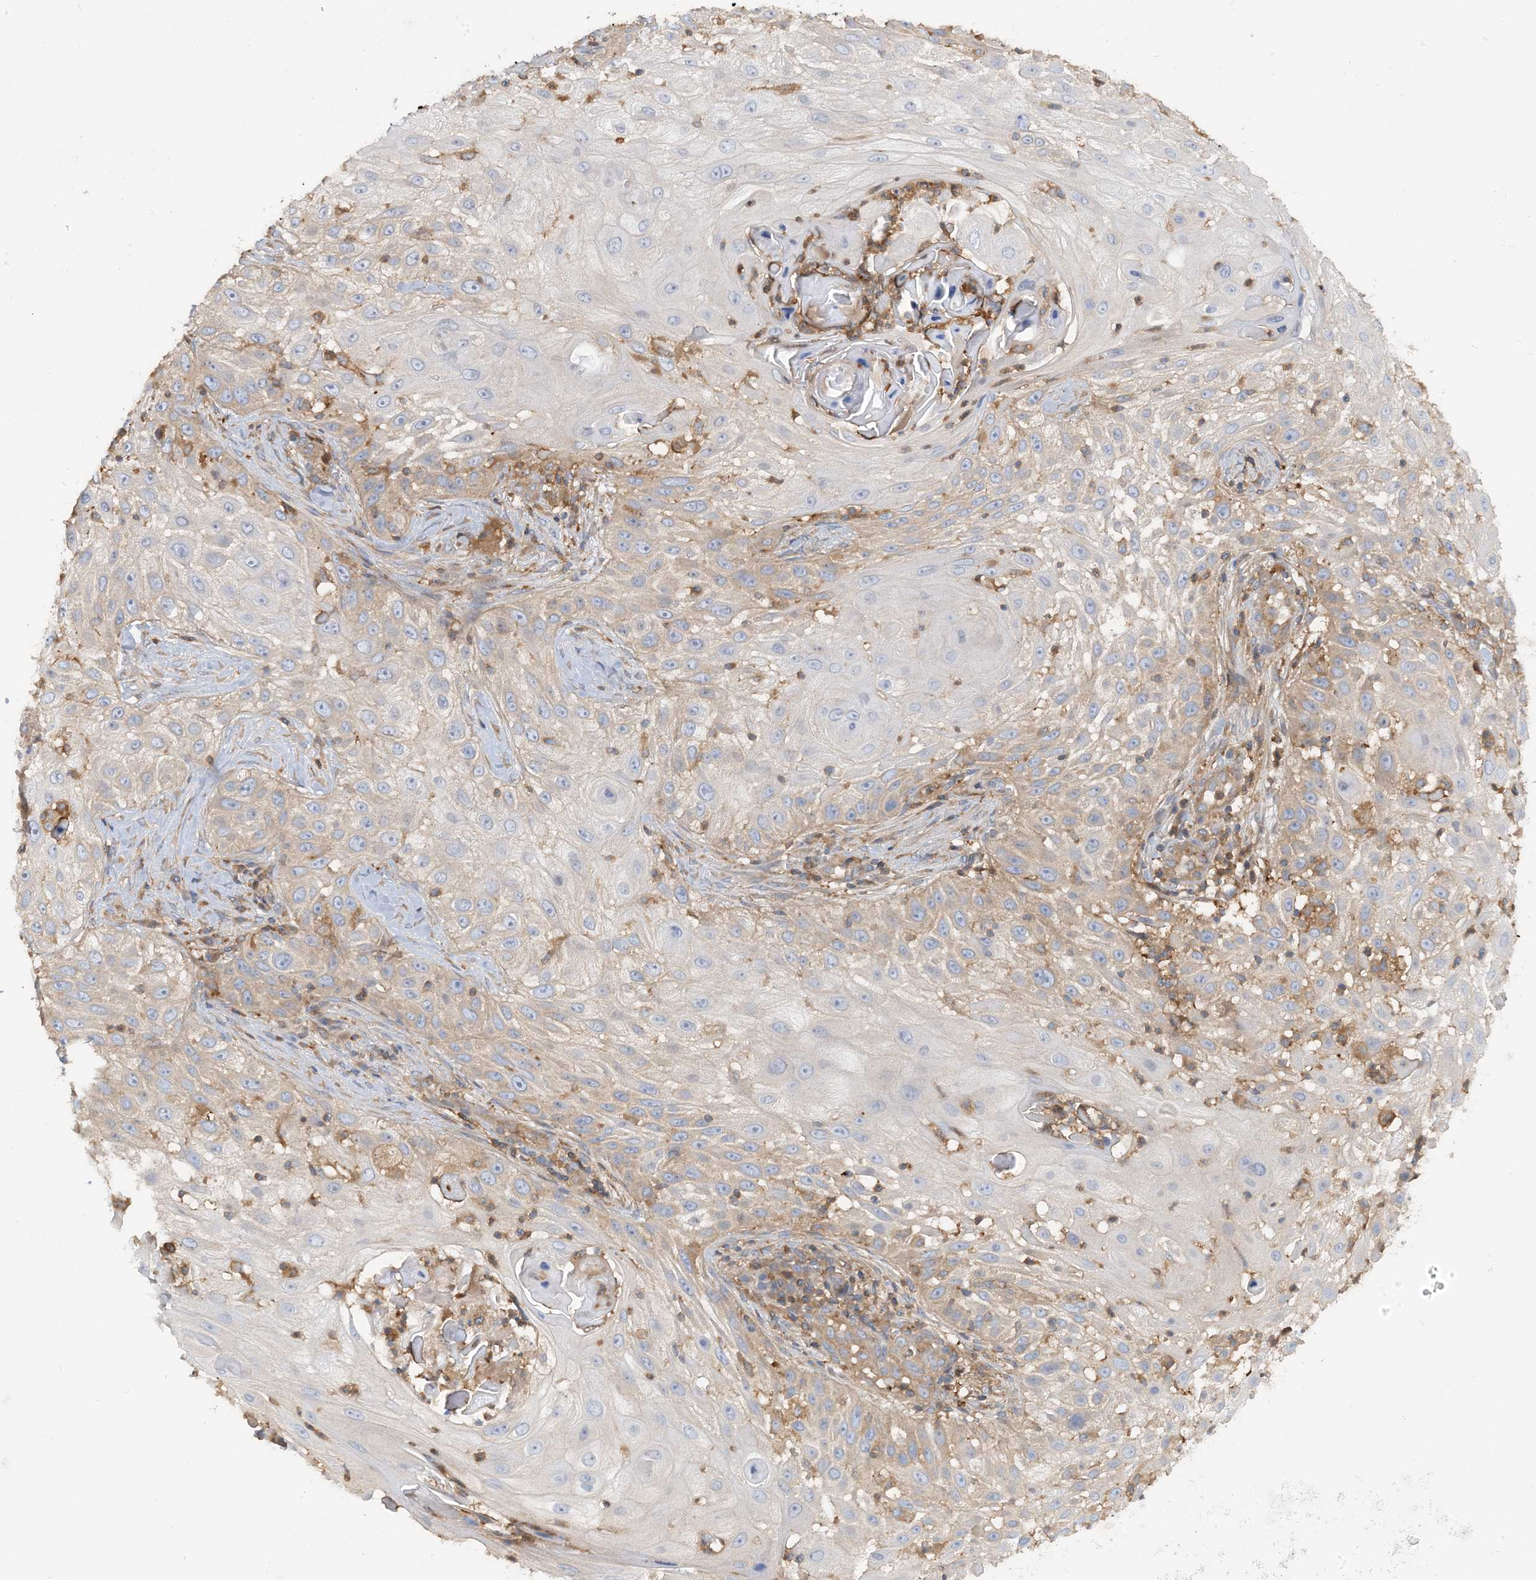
{"staining": {"intensity": "weak", "quantity": "<25%", "location": "cytoplasmic/membranous"}, "tissue": "skin cancer", "cell_type": "Tumor cells", "image_type": "cancer", "snomed": [{"axis": "morphology", "description": "Squamous cell carcinoma, NOS"}, {"axis": "topography", "description": "Skin"}], "caption": "The photomicrograph shows no staining of tumor cells in squamous cell carcinoma (skin).", "gene": "SFMBT2", "patient": {"sex": "female", "age": 44}}